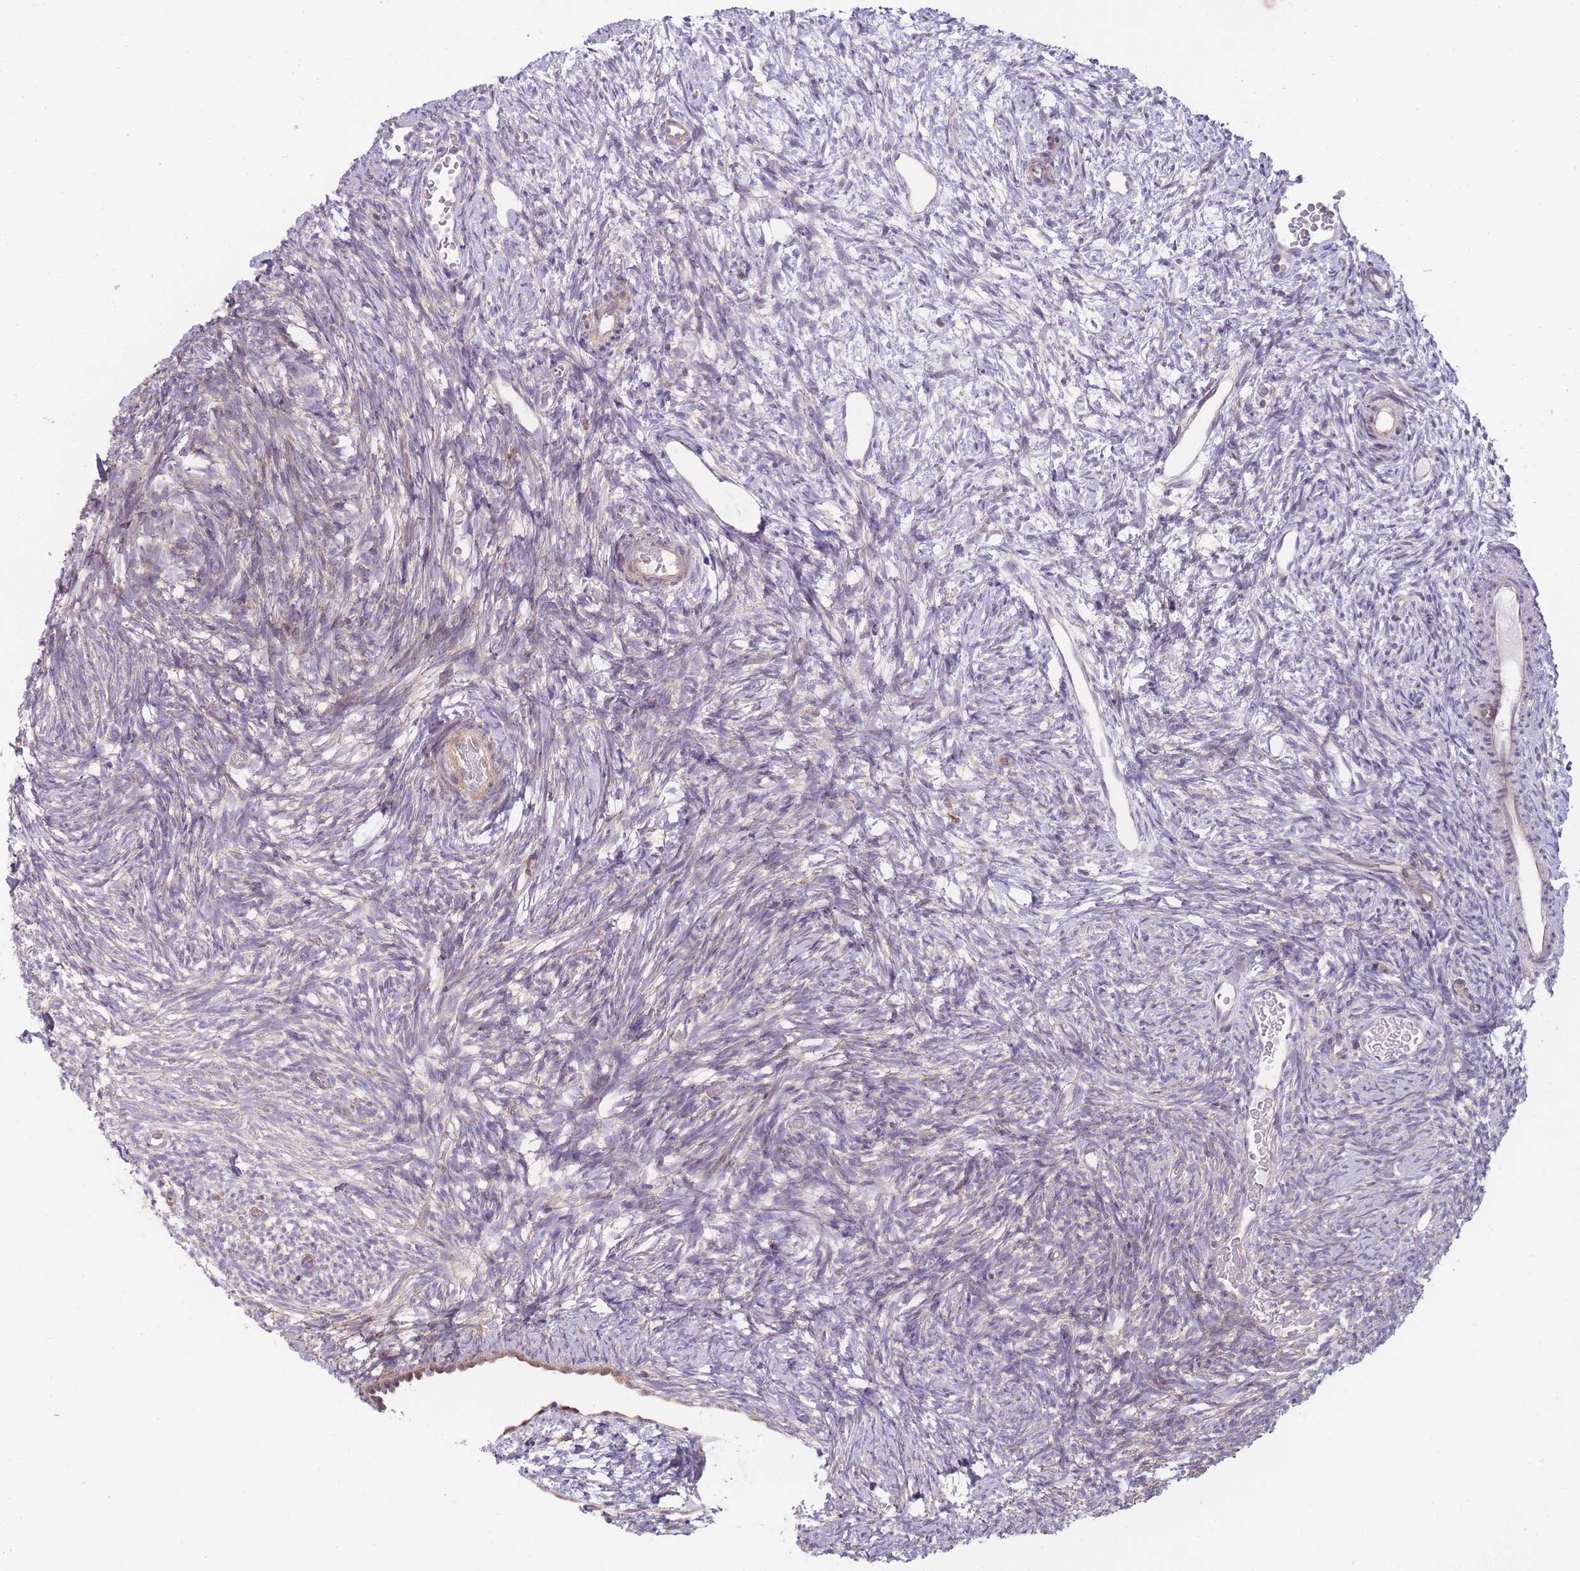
{"staining": {"intensity": "moderate", "quantity": "<25%", "location": "cytoplasmic/membranous"}, "tissue": "ovary", "cell_type": "Ovarian stroma cells", "image_type": "normal", "snomed": [{"axis": "morphology", "description": "Normal tissue, NOS"}, {"axis": "topography", "description": "Ovary"}], "caption": "Brown immunohistochemical staining in normal ovary displays moderate cytoplasmic/membranous expression in about <25% of ovarian stroma cells.", "gene": "ENSG00000255639", "patient": {"sex": "female", "age": 39}}